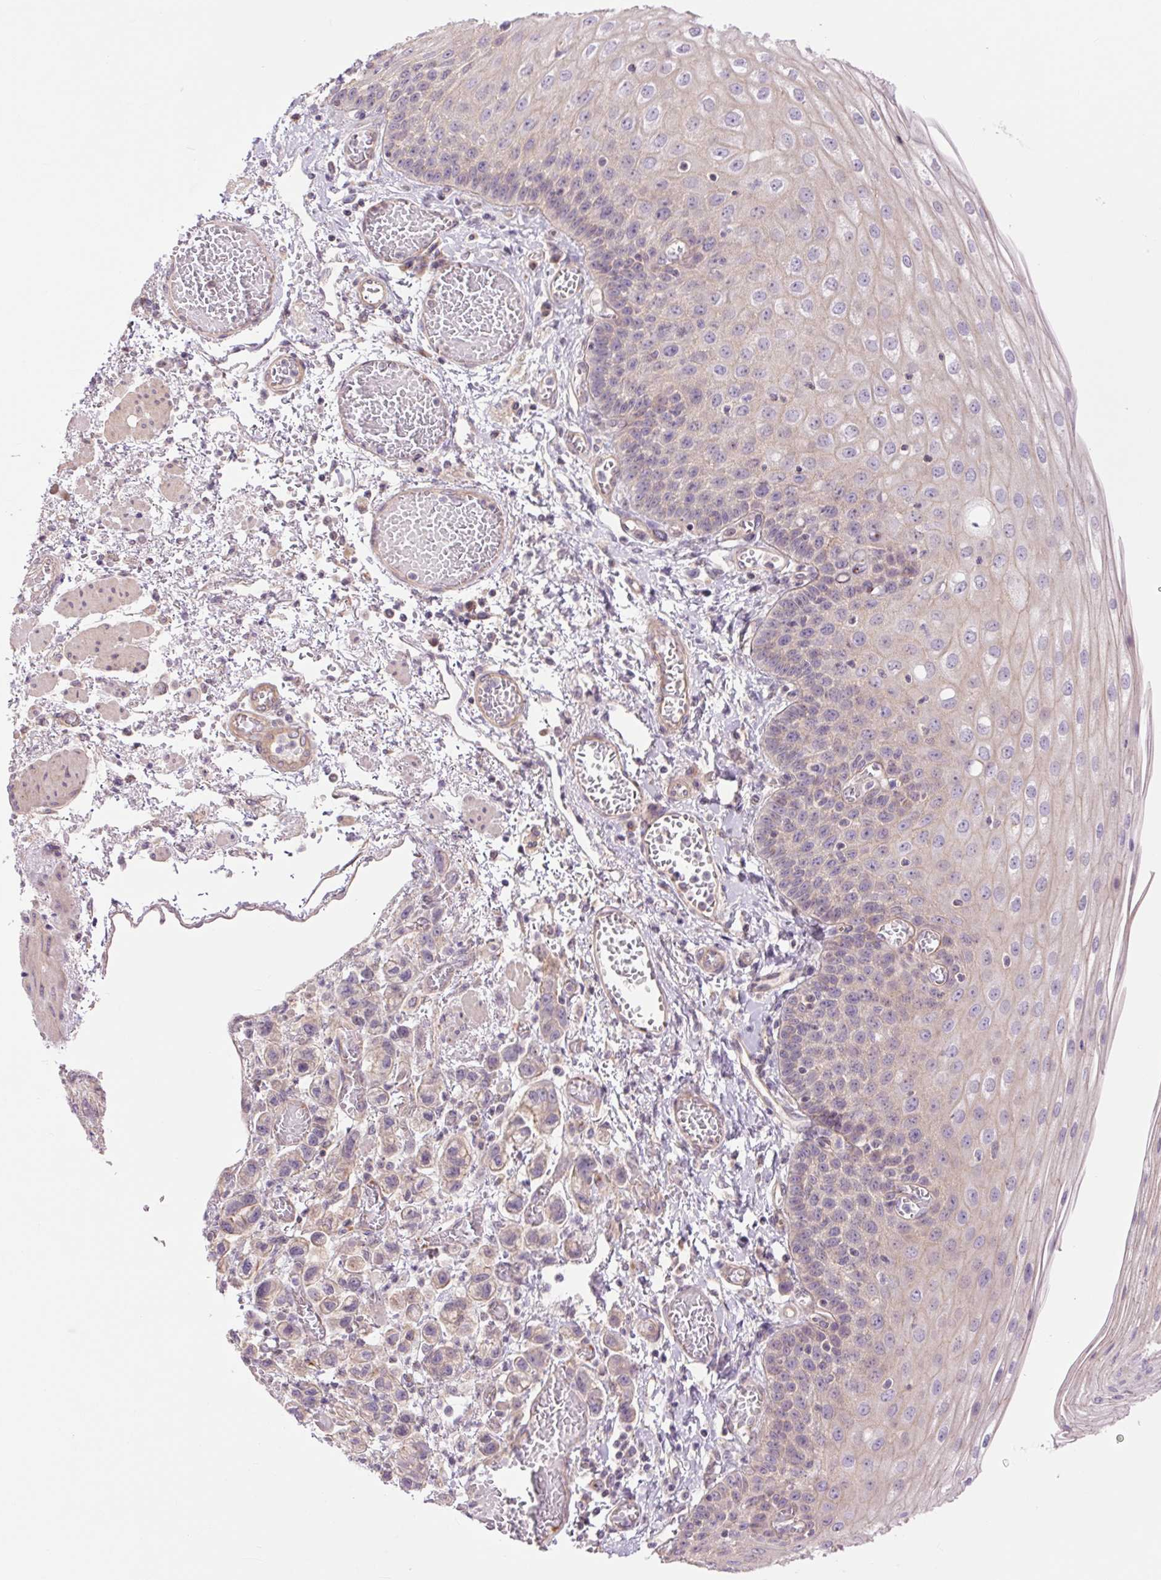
{"staining": {"intensity": "negative", "quantity": "none", "location": "none"}, "tissue": "esophagus", "cell_type": "Squamous epithelial cells", "image_type": "normal", "snomed": [{"axis": "morphology", "description": "Normal tissue, NOS"}, {"axis": "morphology", "description": "Adenocarcinoma, NOS"}, {"axis": "topography", "description": "Esophagus"}], "caption": "Immunohistochemistry (IHC) histopathology image of normal esophagus: human esophagus stained with DAB reveals no significant protein positivity in squamous epithelial cells.", "gene": "CTNNA3", "patient": {"sex": "male", "age": 81}}